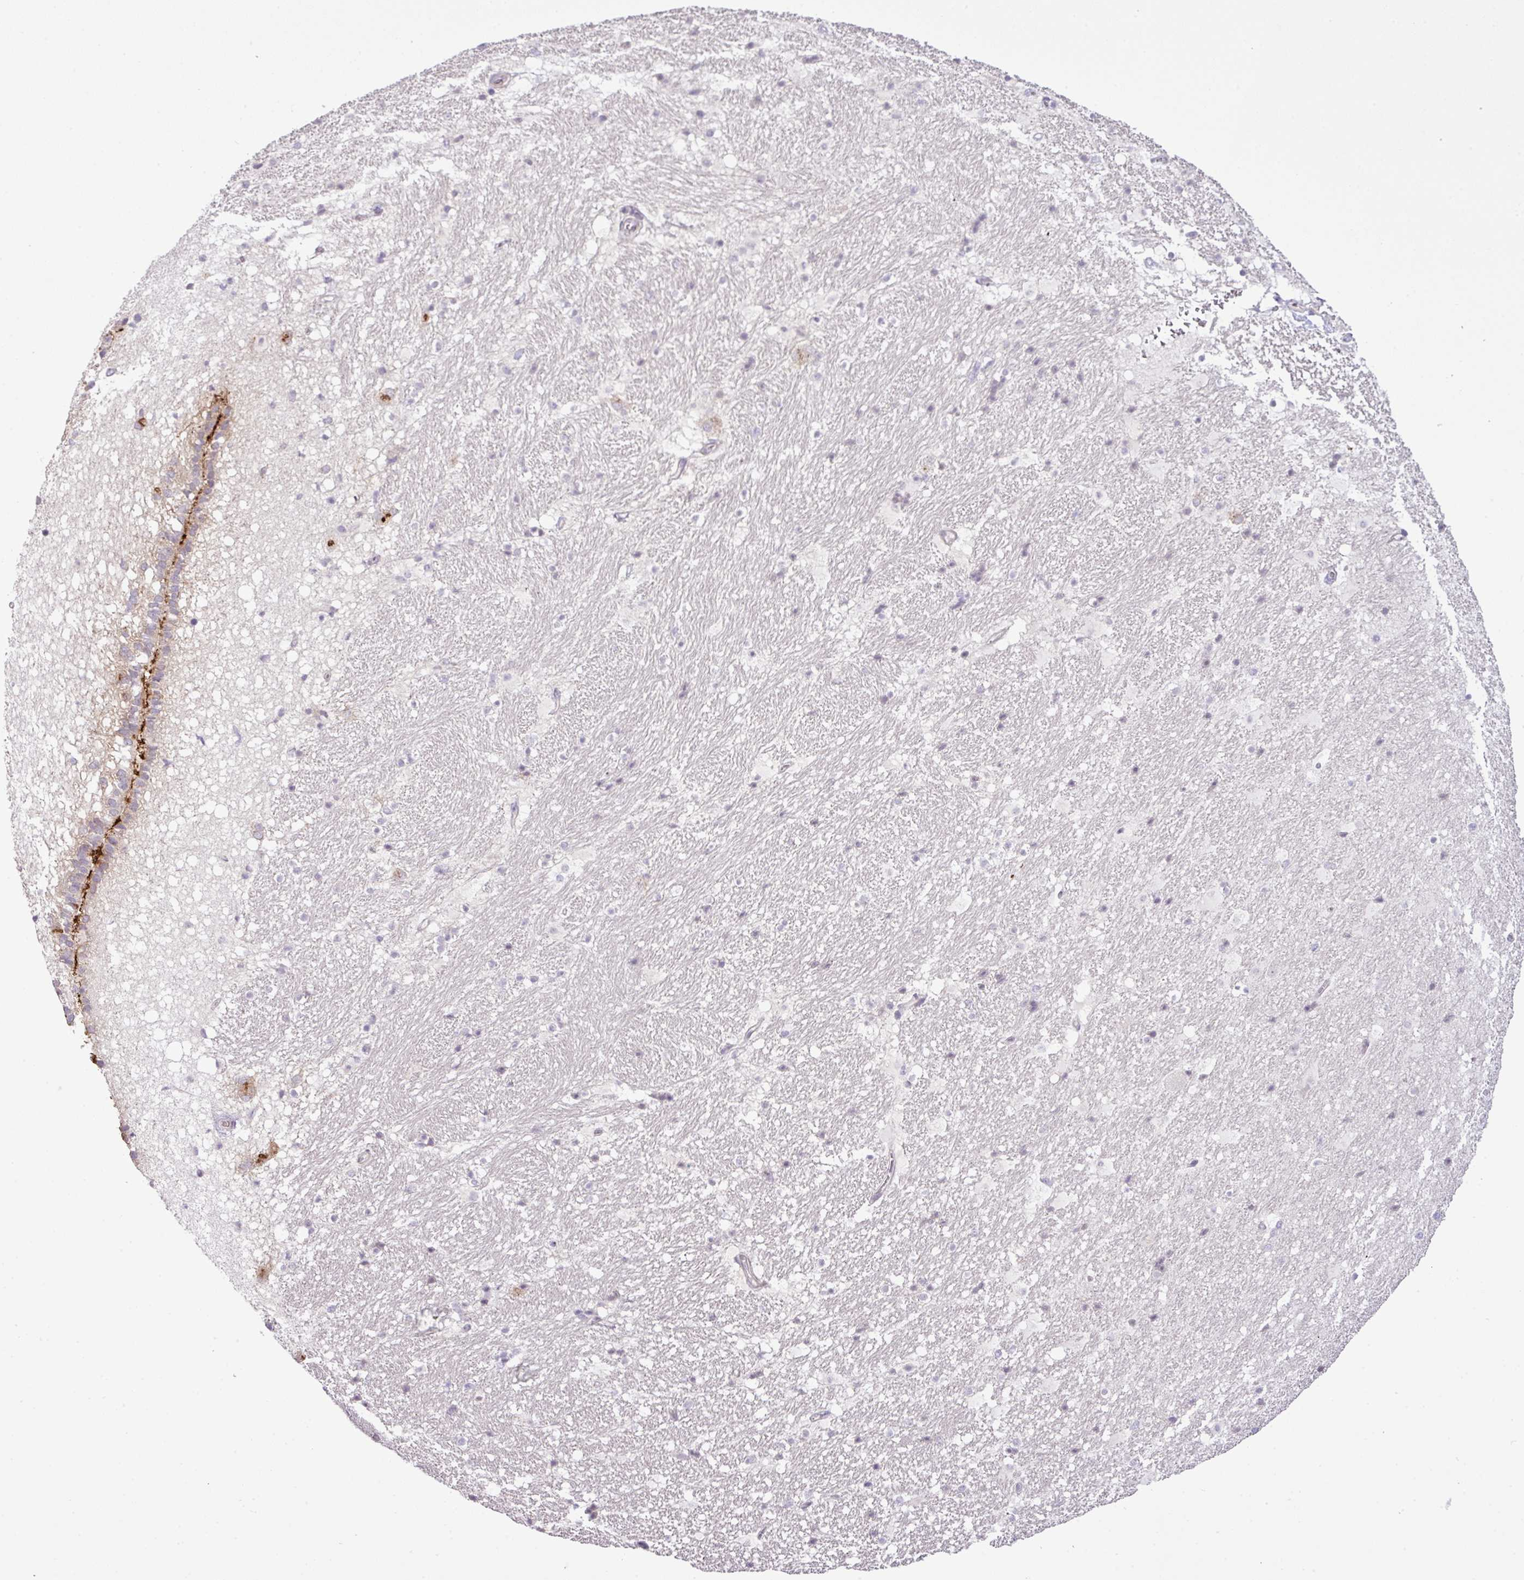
{"staining": {"intensity": "negative", "quantity": "none", "location": "none"}, "tissue": "hippocampus", "cell_type": "Glial cells", "image_type": "normal", "snomed": [{"axis": "morphology", "description": "Normal tissue, NOS"}, {"axis": "topography", "description": "Hippocampus"}], "caption": "Immunohistochemical staining of normal hippocampus reveals no significant positivity in glial cells. The staining was performed using DAB to visualize the protein expression in brown, while the nuclei were stained in blue with hematoxylin (Magnification: 20x).", "gene": "DNAJB13", "patient": {"sex": "male", "age": 37}}